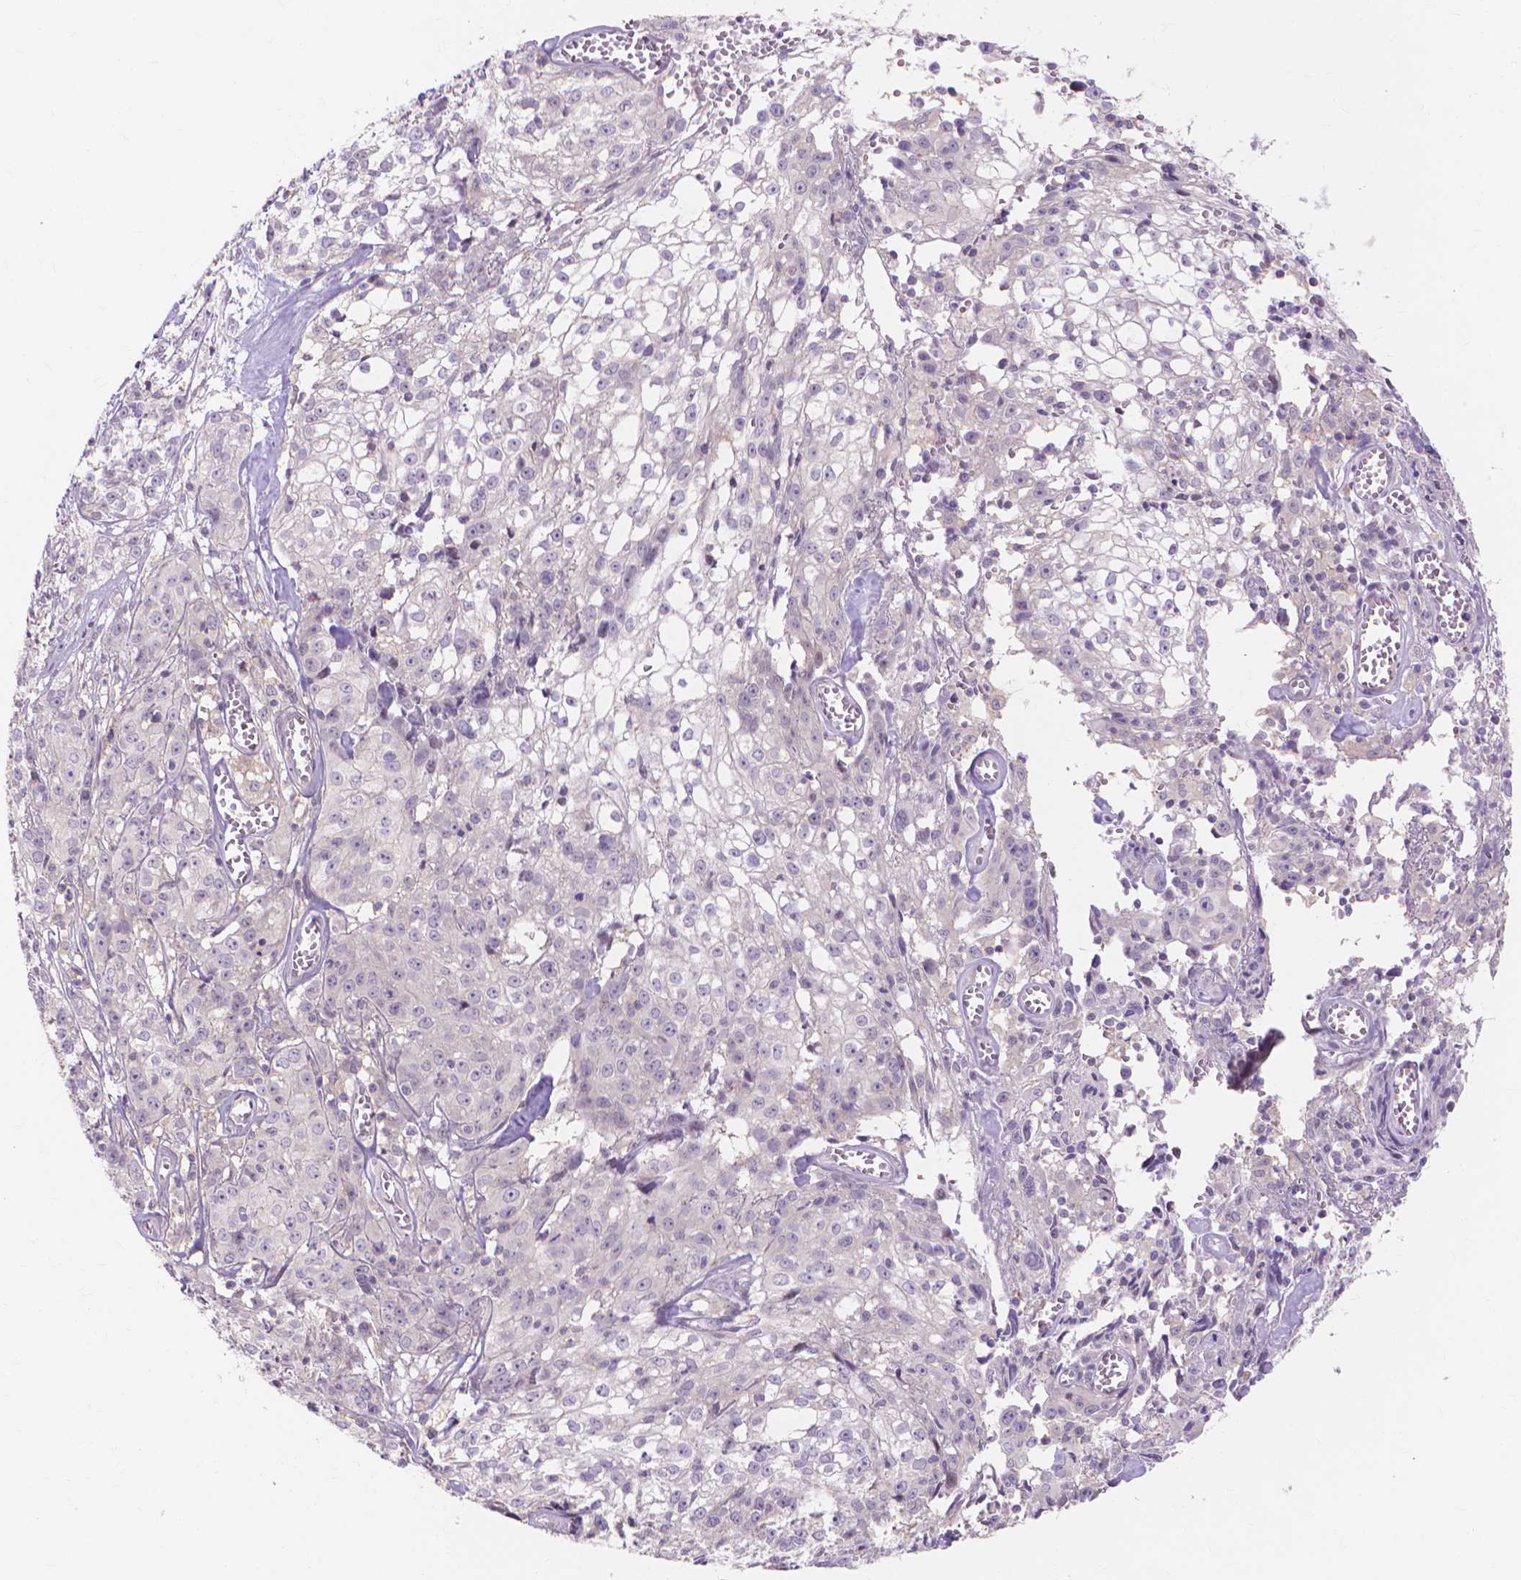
{"staining": {"intensity": "negative", "quantity": "none", "location": "none"}, "tissue": "cervical cancer", "cell_type": "Tumor cells", "image_type": "cancer", "snomed": [{"axis": "morphology", "description": "Squamous cell carcinoma, NOS"}, {"axis": "topography", "description": "Cervix"}], "caption": "IHC micrograph of cervical squamous cell carcinoma stained for a protein (brown), which exhibits no staining in tumor cells.", "gene": "PRDM13", "patient": {"sex": "female", "age": 85}}